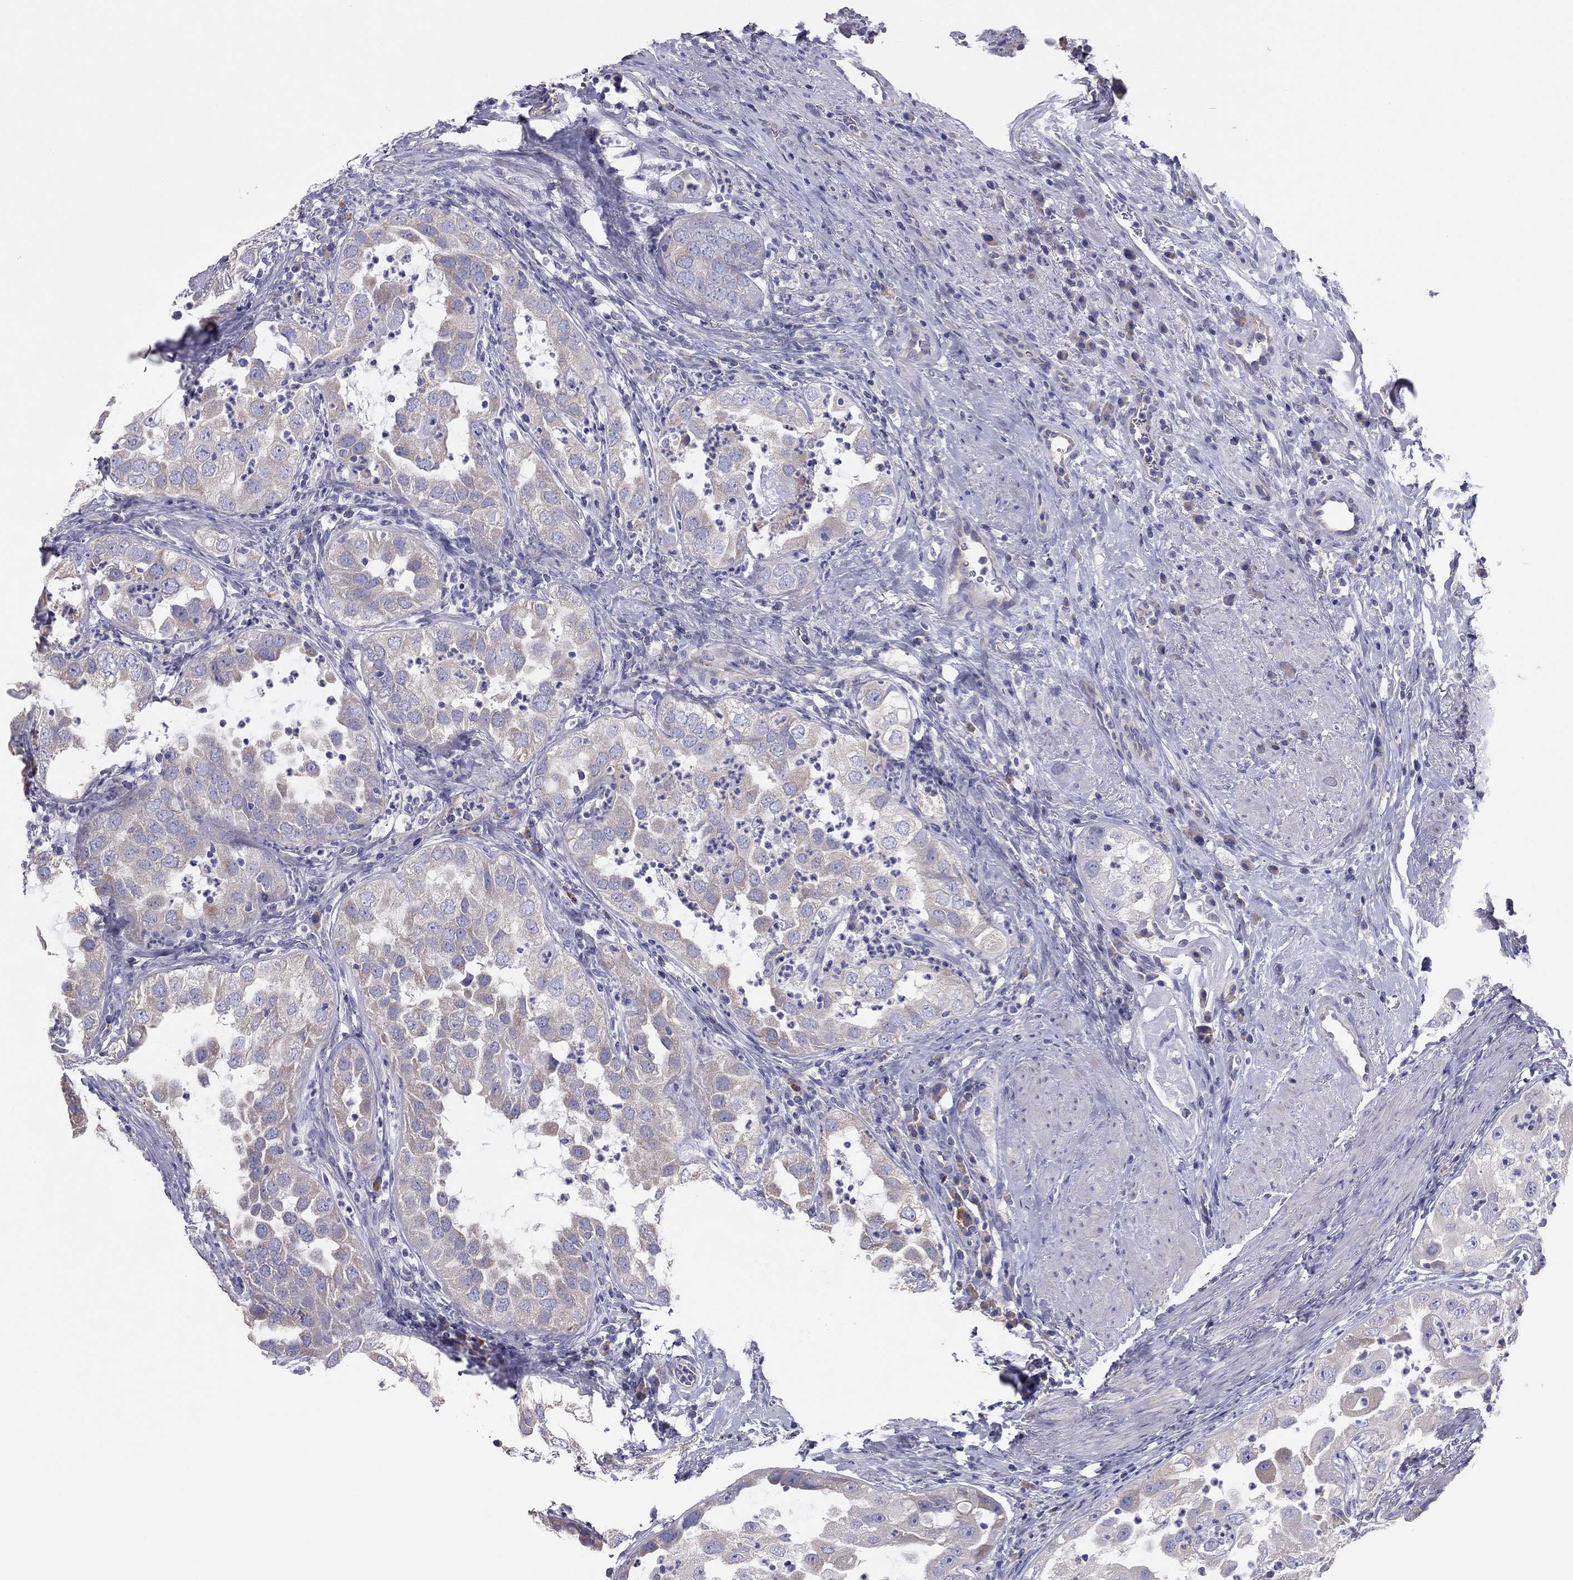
{"staining": {"intensity": "weak", "quantity": "<25%", "location": "cytoplasmic/membranous"}, "tissue": "urothelial cancer", "cell_type": "Tumor cells", "image_type": "cancer", "snomed": [{"axis": "morphology", "description": "Urothelial carcinoma, High grade"}, {"axis": "topography", "description": "Urinary bladder"}], "caption": "DAB immunohistochemical staining of human urothelial carcinoma (high-grade) shows no significant expression in tumor cells.", "gene": "GRK7", "patient": {"sex": "female", "age": 41}}